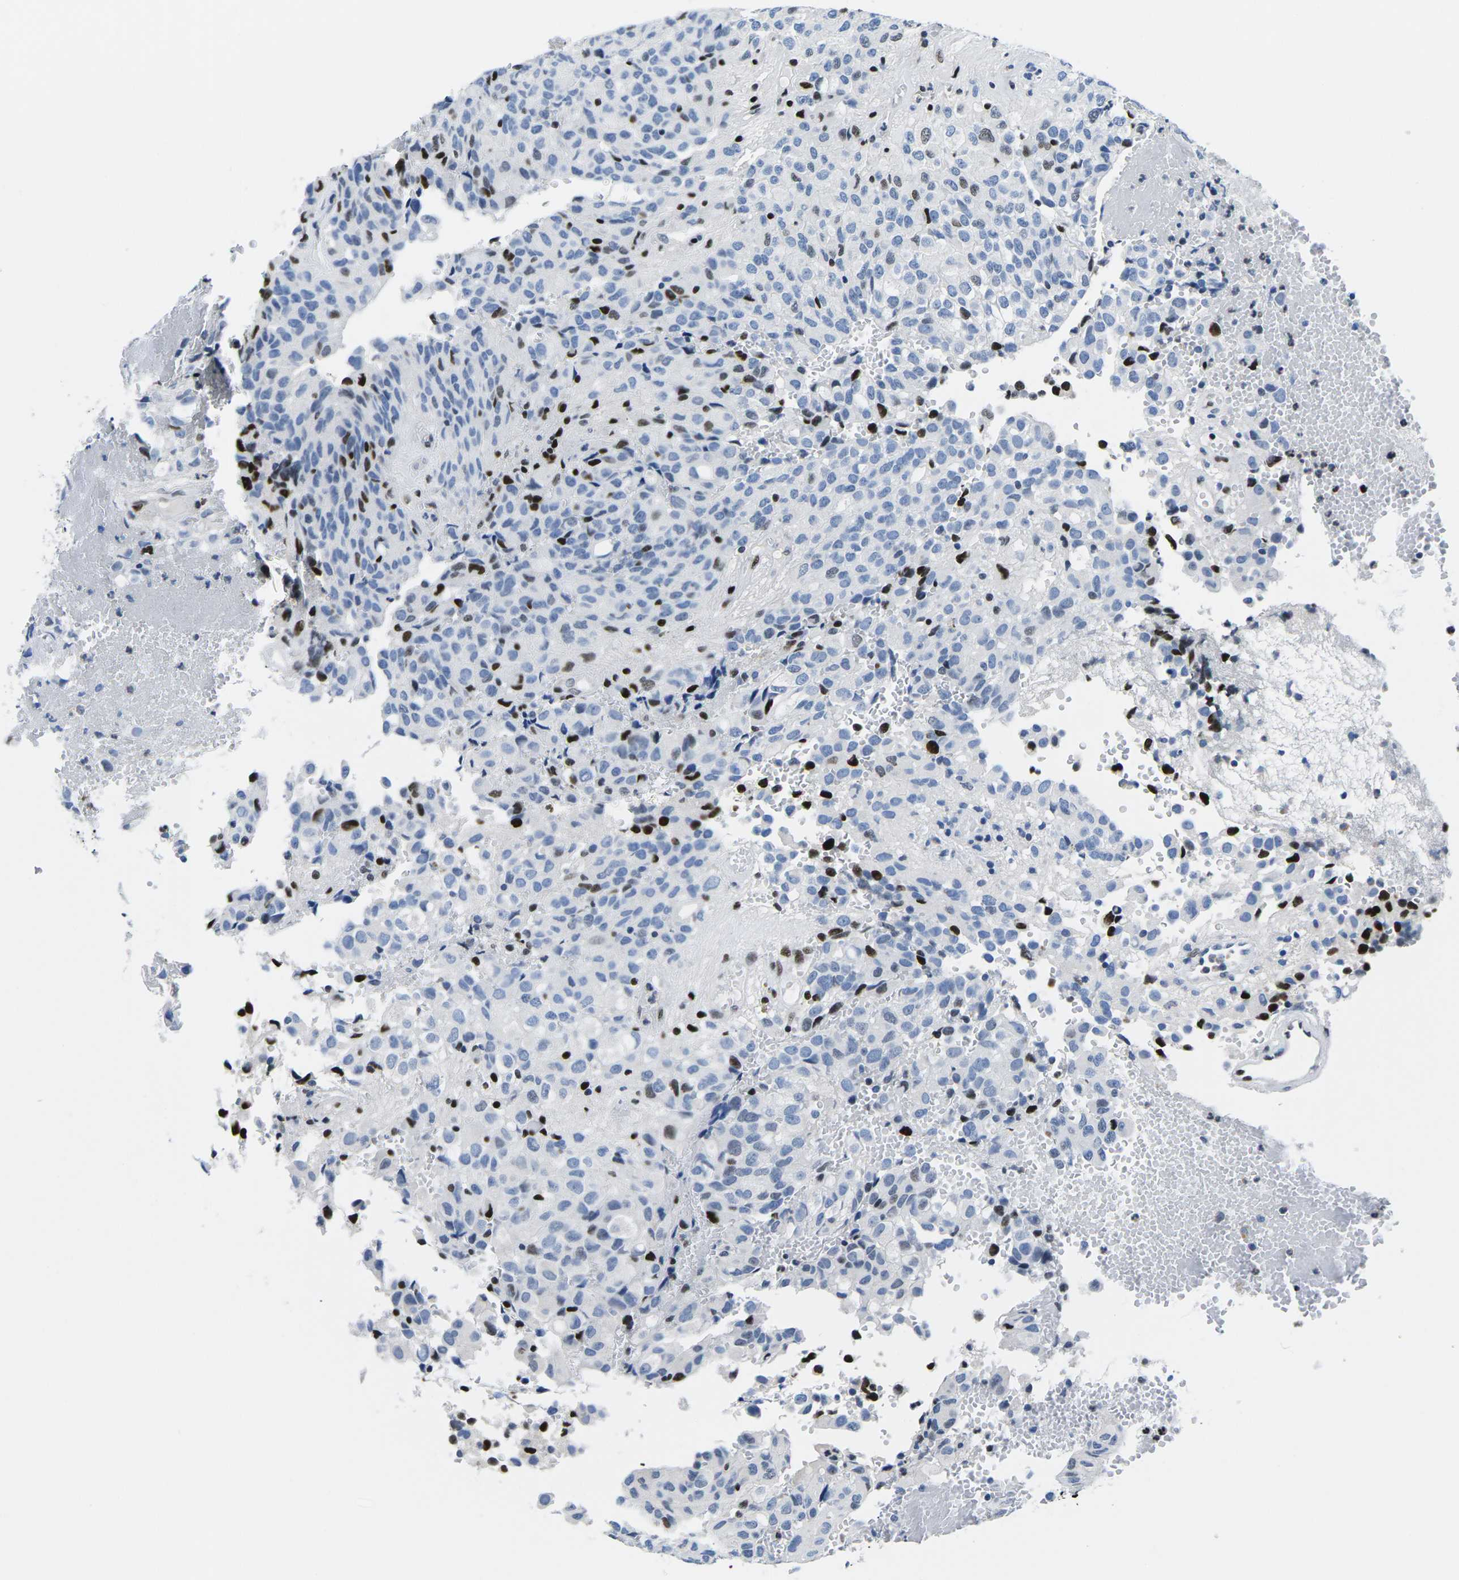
{"staining": {"intensity": "moderate", "quantity": "<25%", "location": "nuclear"}, "tissue": "glioma", "cell_type": "Tumor cells", "image_type": "cancer", "snomed": [{"axis": "morphology", "description": "Glioma, malignant, High grade"}, {"axis": "topography", "description": "Brain"}], "caption": "This micrograph reveals immunohistochemistry staining of human glioma, with low moderate nuclear positivity in approximately <25% of tumor cells.", "gene": "ATF1", "patient": {"sex": "male", "age": 32}}